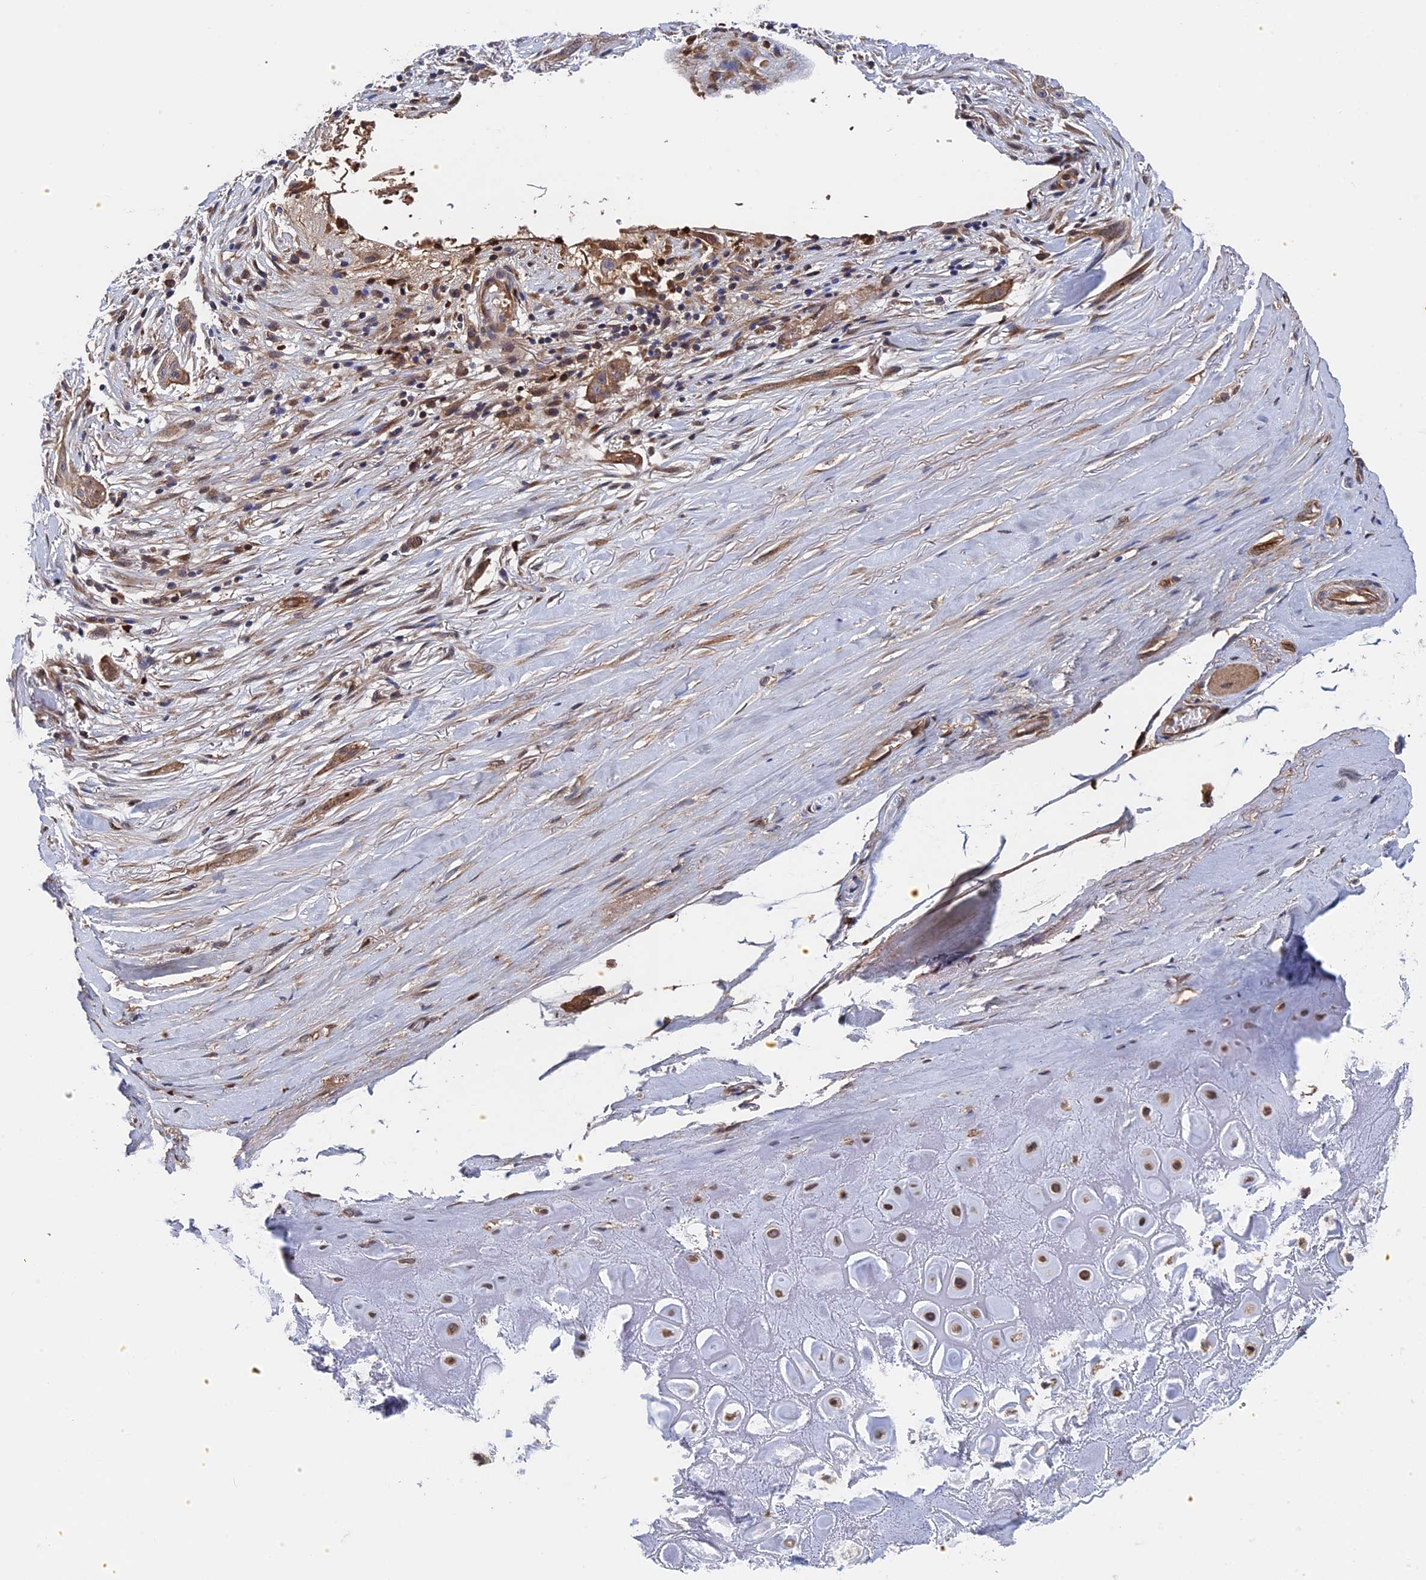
{"staining": {"intensity": "moderate", "quantity": ">75%", "location": "cytoplasmic/membranous"}, "tissue": "adipose tissue", "cell_type": "Adipocytes", "image_type": "normal", "snomed": [{"axis": "morphology", "description": "Normal tissue, NOS"}, {"axis": "morphology", "description": "Basal cell carcinoma"}, {"axis": "topography", "description": "Skin"}], "caption": "Immunohistochemistry (IHC) image of unremarkable adipose tissue: human adipose tissue stained using immunohistochemistry exhibits medium levels of moderate protein expression localized specifically in the cytoplasmic/membranous of adipocytes, appearing as a cytoplasmic/membranous brown color.", "gene": "RPUSD1", "patient": {"sex": "female", "age": 89}}